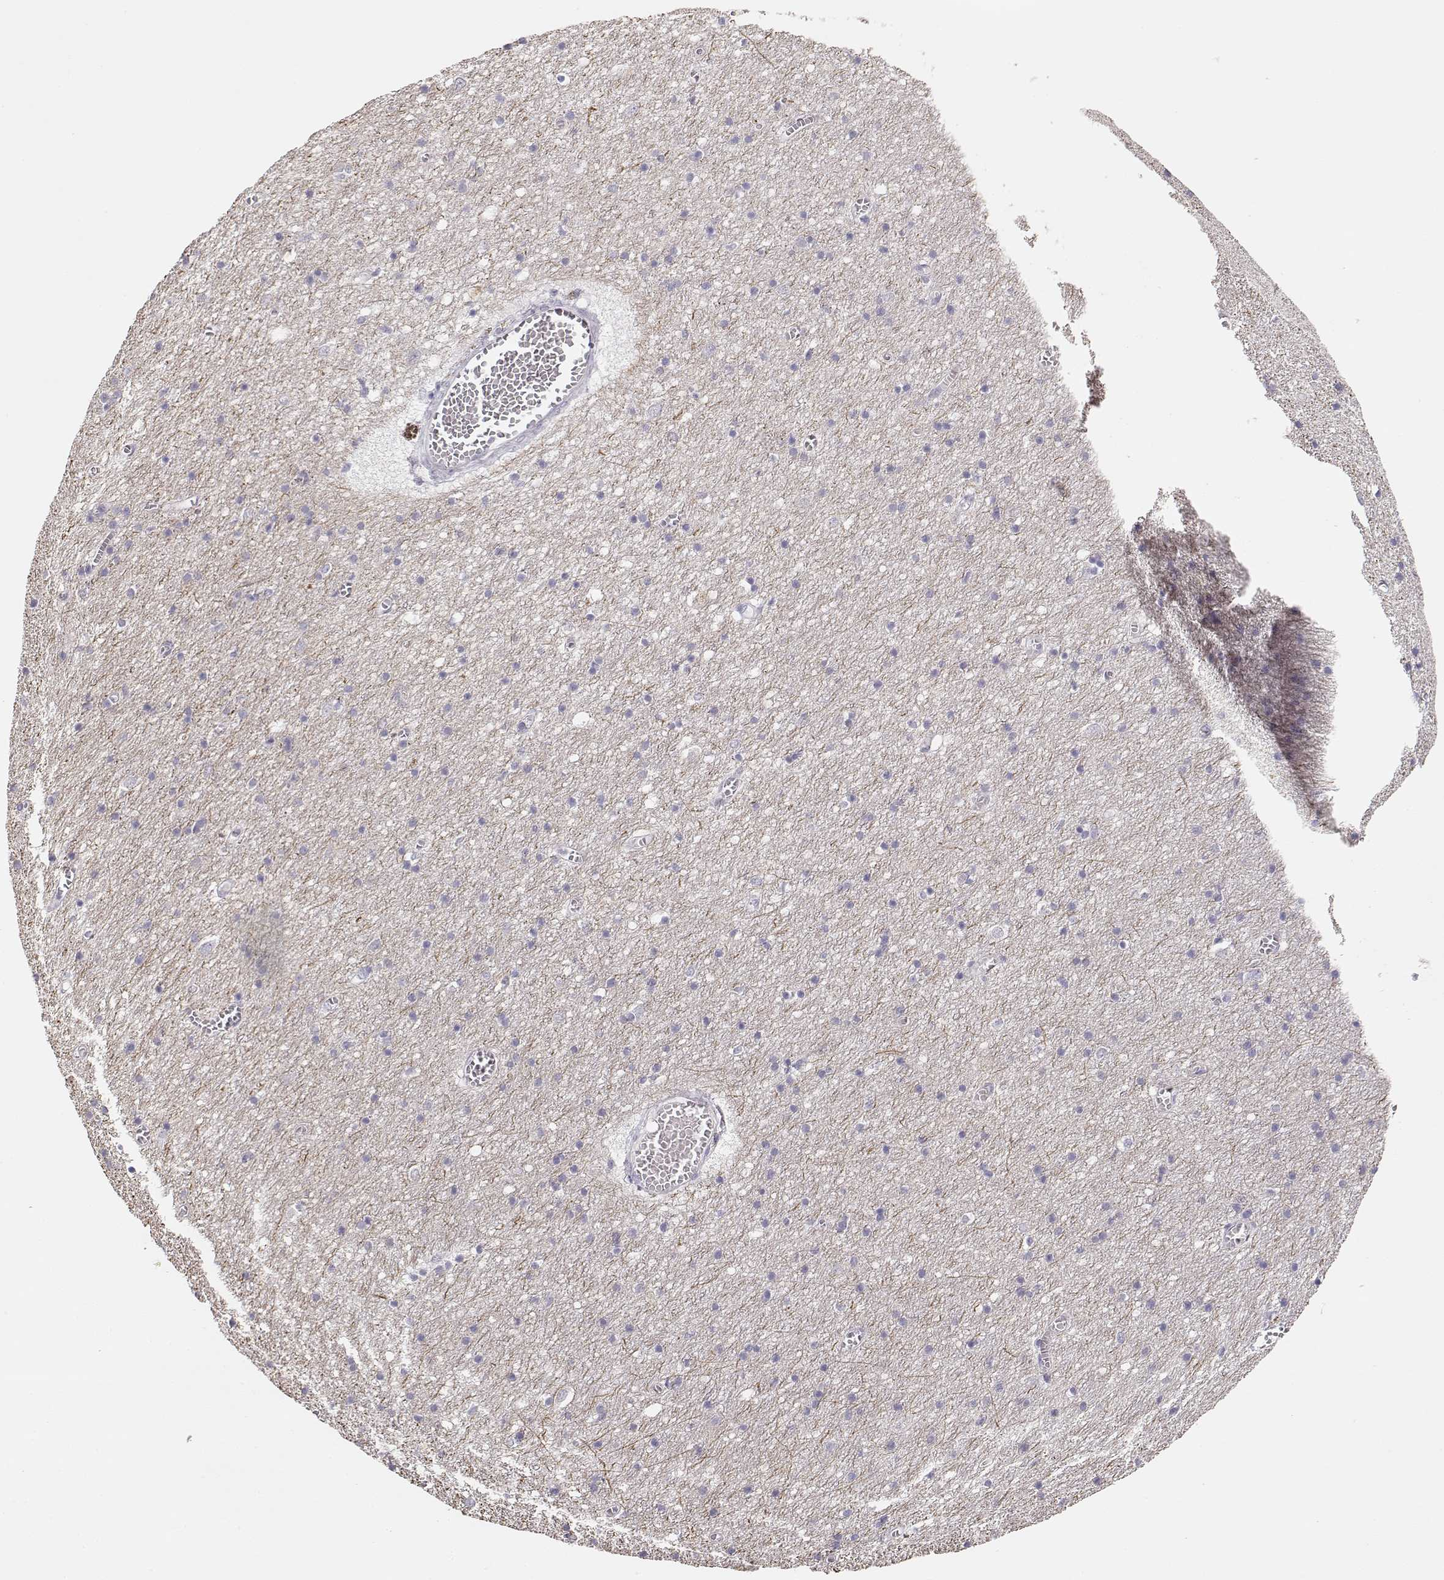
{"staining": {"intensity": "negative", "quantity": "none", "location": "none"}, "tissue": "cerebral cortex", "cell_type": "Endothelial cells", "image_type": "normal", "snomed": [{"axis": "morphology", "description": "Normal tissue, NOS"}, {"axis": "topography", "description": "Cerebral cortex"}], "caption": "The photomicrograph demonstrates no significant expression in endothelial cells of cerebral cortex.", "gene": "TTC26", "patient": {"sex": "male", "age": 70}}